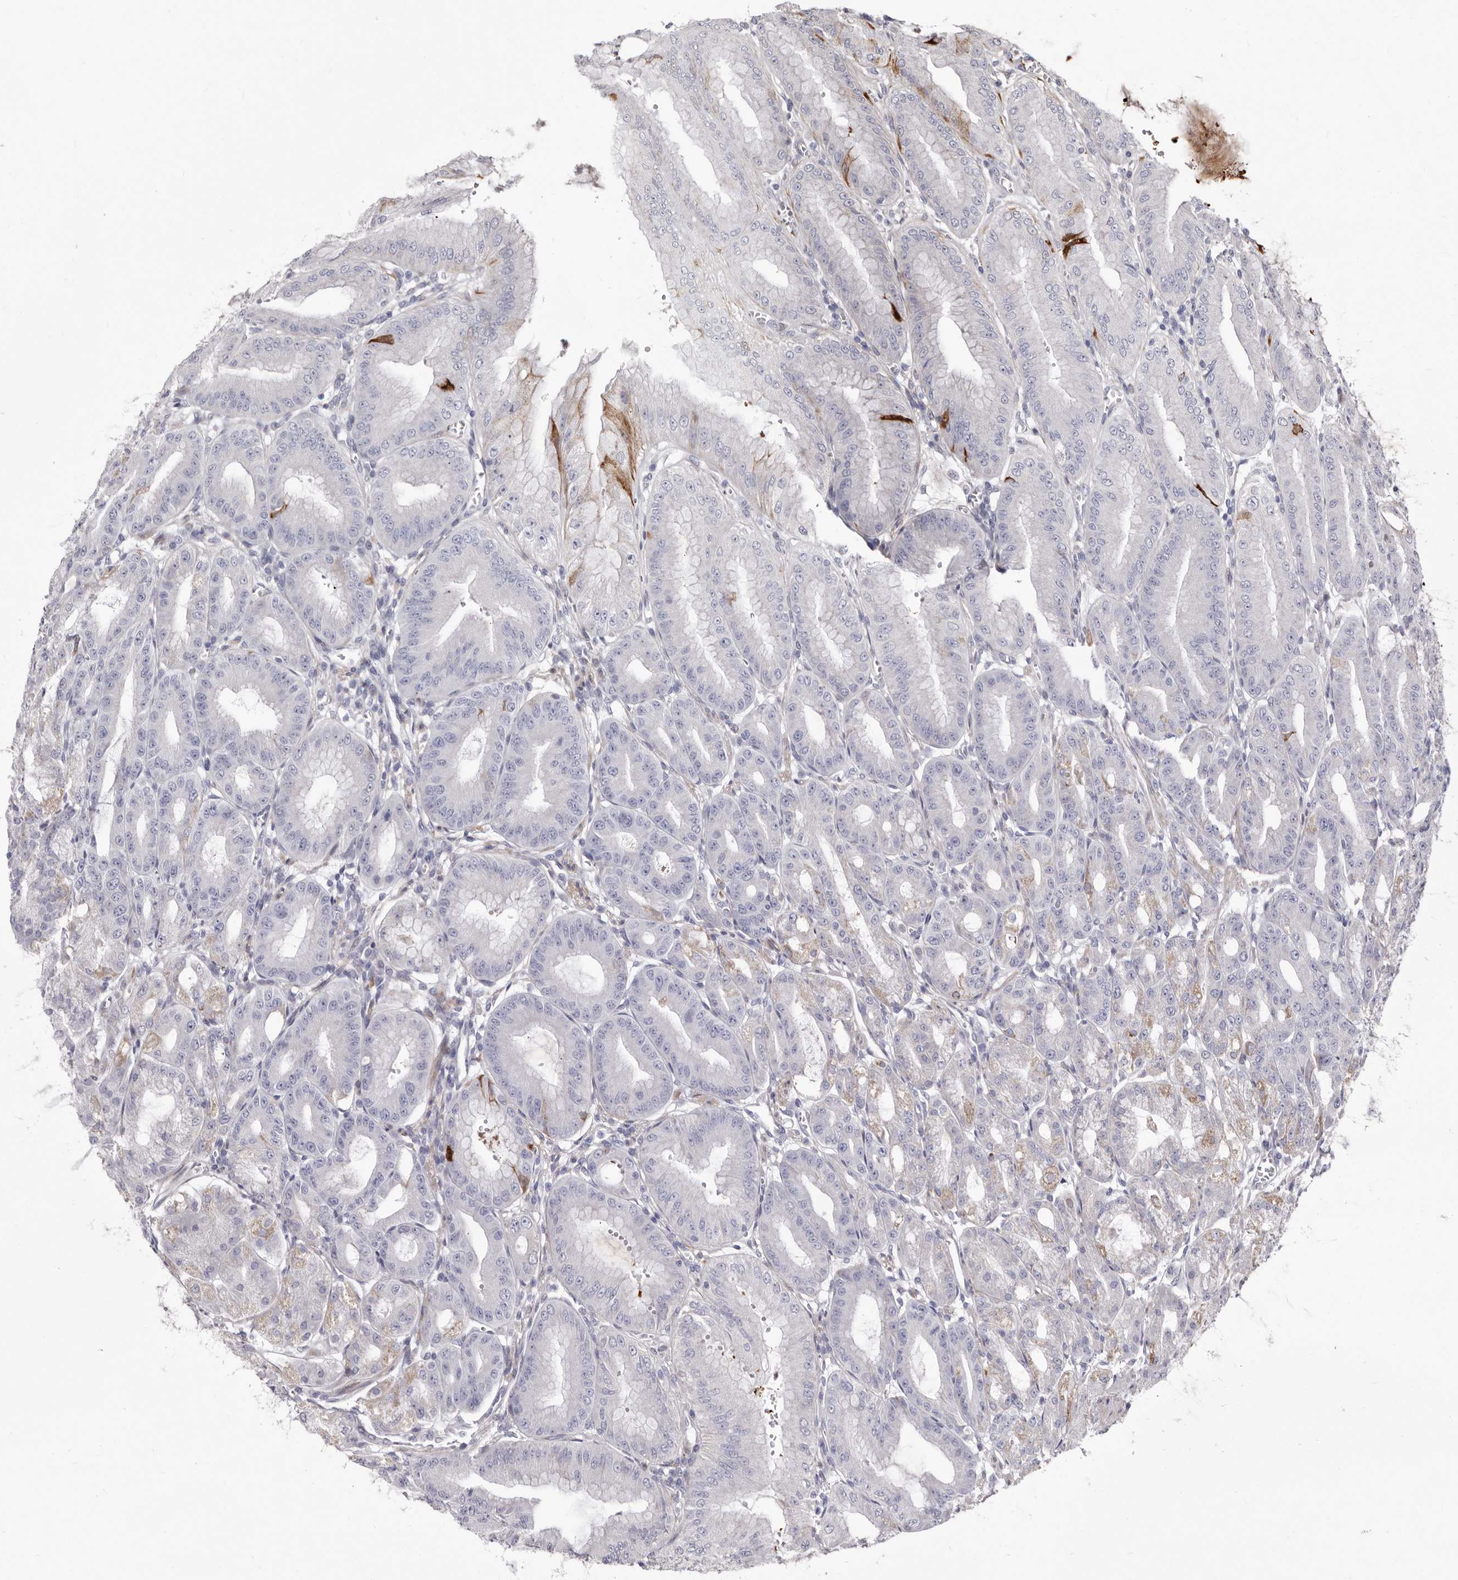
{"staining": {"intensity": "moderate", "quantity": "<25%", "location": "cytoplasmic/membranous"}, "tissue": "stomach", "cell_type": "Glandular cells", "image_type": "normal", "snomed": [{"axis": "morphology", "description": "Normal tissue, NOS"}, {"axis": "topography", "description": "Stomach, lower"}], "caption": "Immunohistochemistry (IHC) of unremarkable stomach reveals low levels of moderate cytoplasmic/membranous staining in about <25% of glandular cells. Using DAB (brown) and hematoxylin (blue) stains, captured at high magnification using brightfield microscopy.", "gene": "NUBPL", "patient": {"sex": "male", "age": 71}}